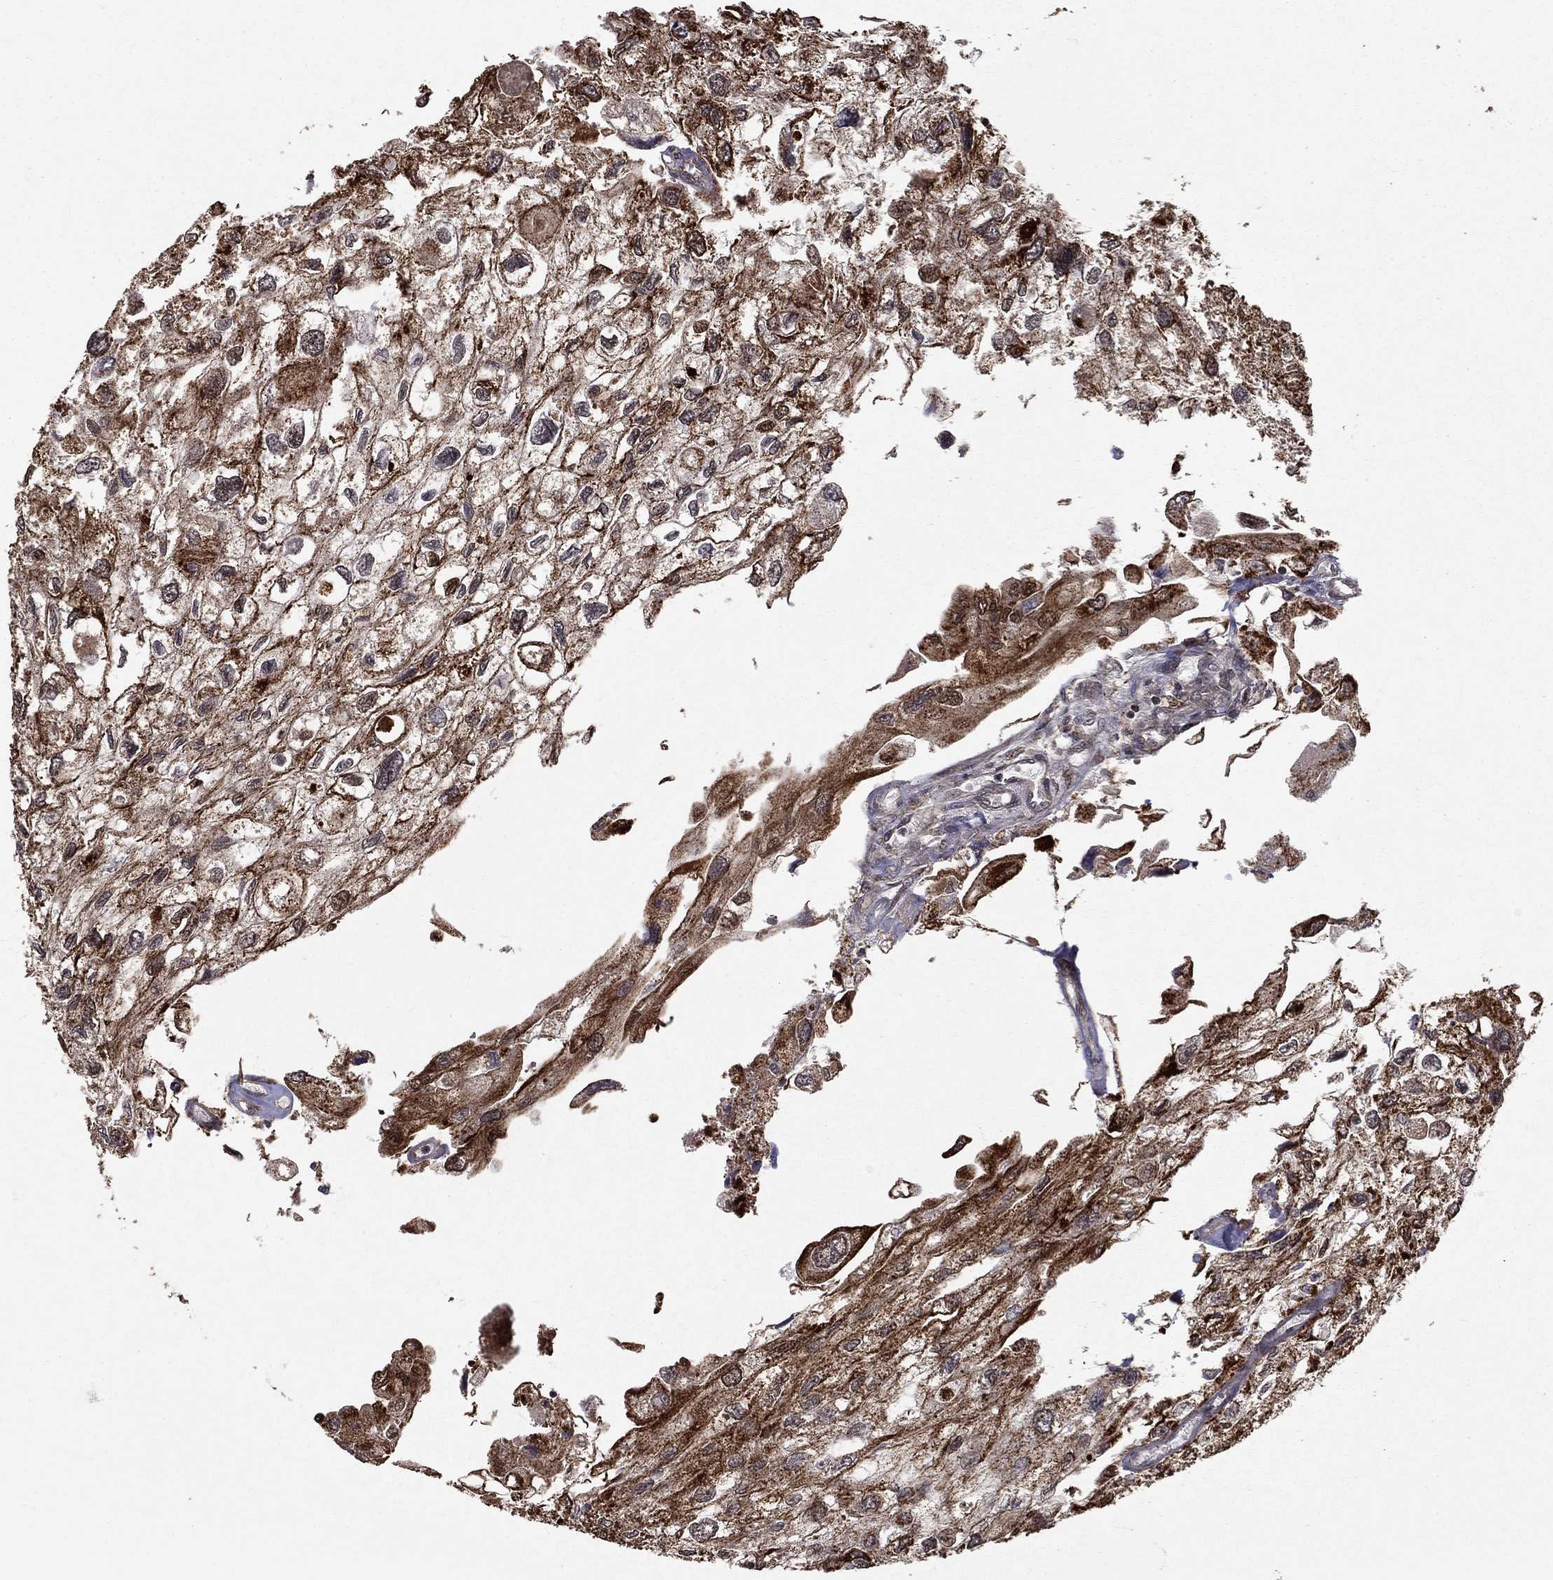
{"staining": {"intensity": "moderate", "quantity": ">75%", "location": "cytoplasmic/membranous"}, "tissue": "urothelial cancer", "cell_type": "Tumor cells", "image_type": "cancer", "snomed": [{"axis": "morphology", "description": "Urothelial carcinoma, High grade"}, {"axis": "topography", "description": "Urinary bladder"}], "caption": "Urothelial cancer tissue displays moderate cytoplasmic/membranous expression in about >75% of tumor cells, visualized by immunohistochemistry.", "gene": "ACOT13", "patient": {"sex": "male", "age": 59}}